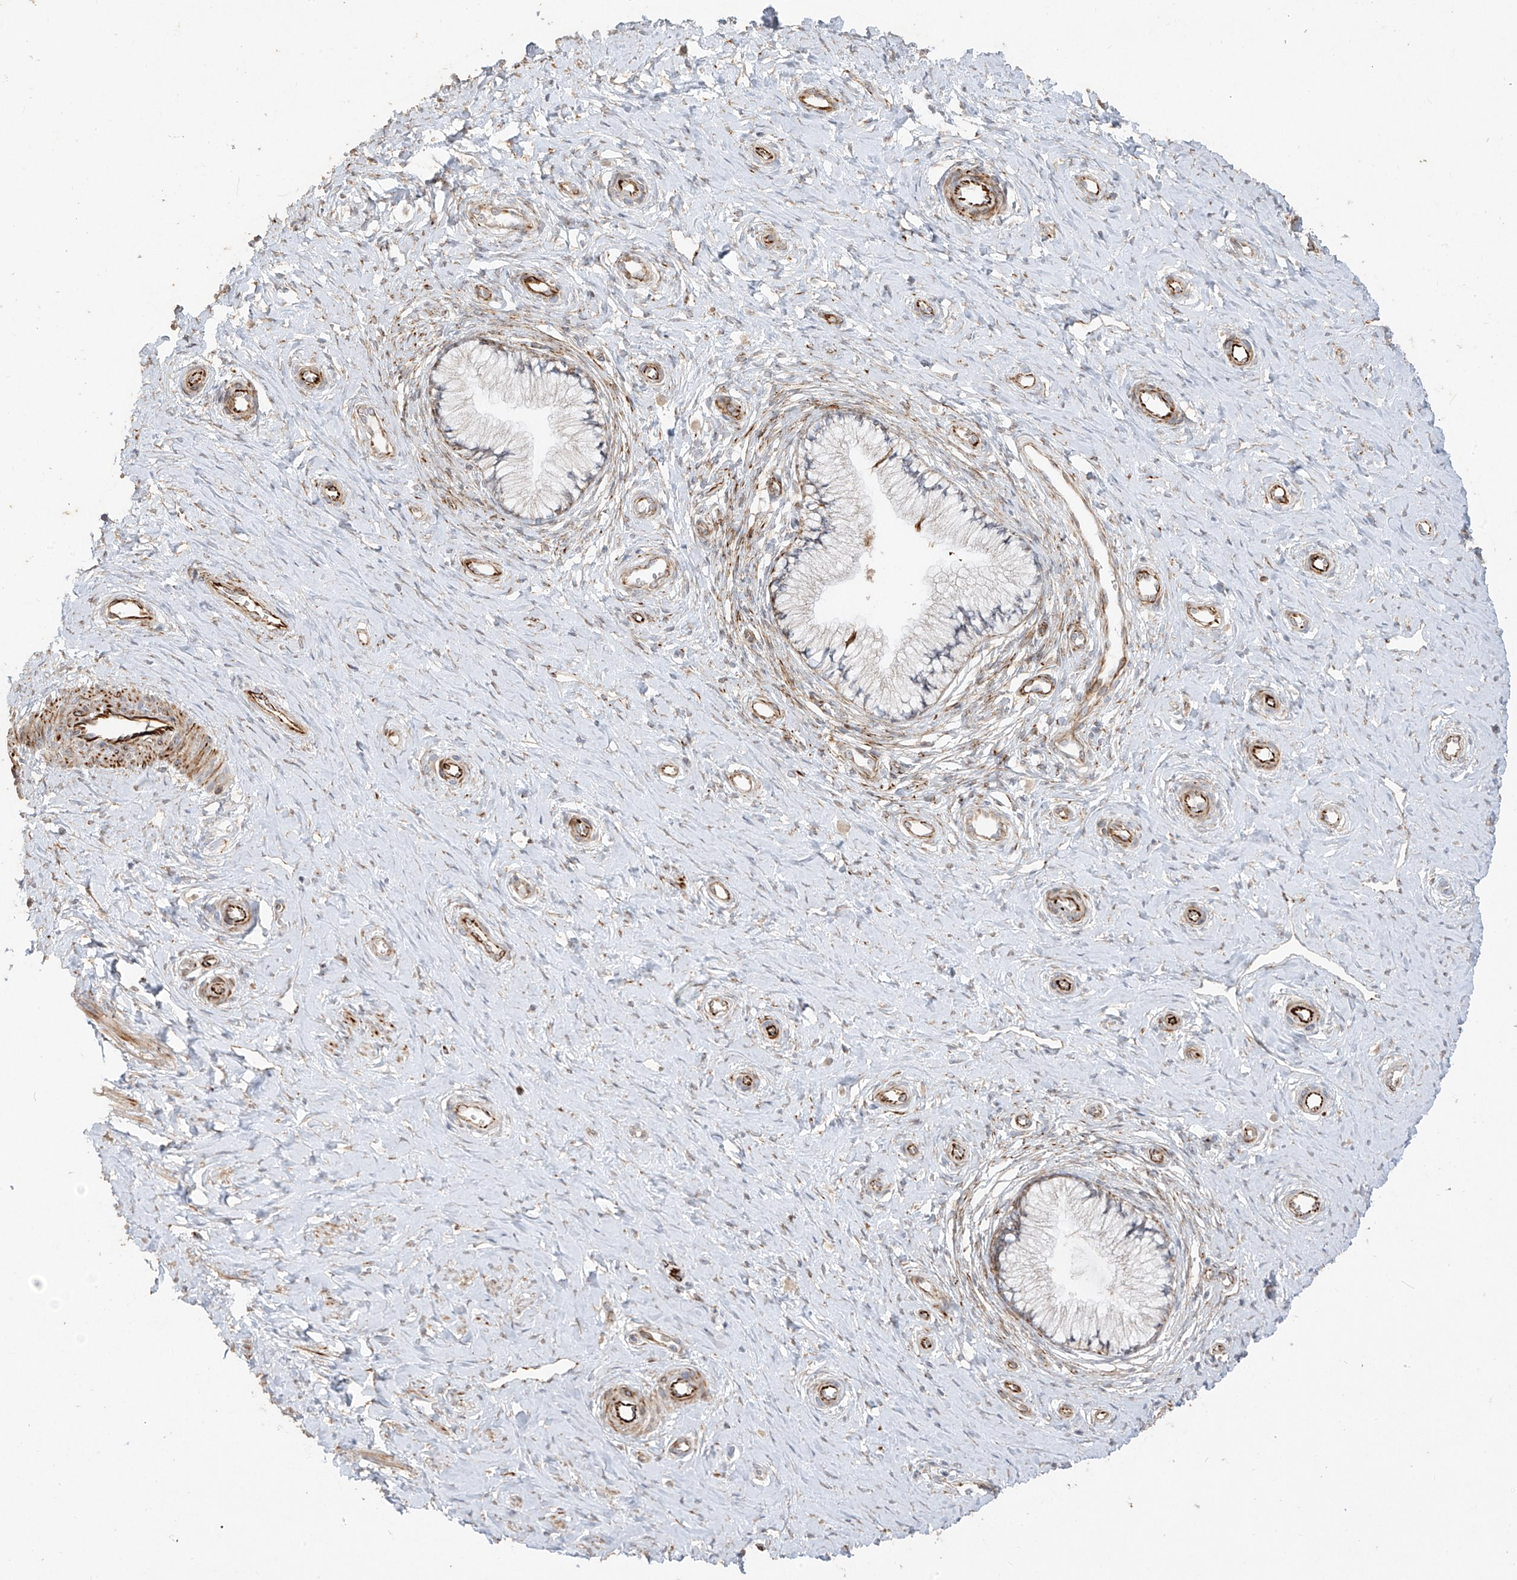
{"staining": {"intensity": "moderate", "quantity": "25%-75%", "location": "cytoplasmic/membranous"}, "tissue": "cervix", "cell_type": "Glandular cells", "image_type": "normal", "snomed": [{"axis": "morphology", "description": "Normal tissue, NOS"}, {"axis": "topography", "description": "Cervix"}], "caption": "A high-resolution photomicrograph shows immunohistochemistry (IHC) staining of unremarkable cervix, which displays moderate cytoplasmic/membranous expression in about 25%-75% of glandular cells. Nuclei are stained in blue.", "gene": "DCDC2", "patient": {"sex": "female", "age": 36}}